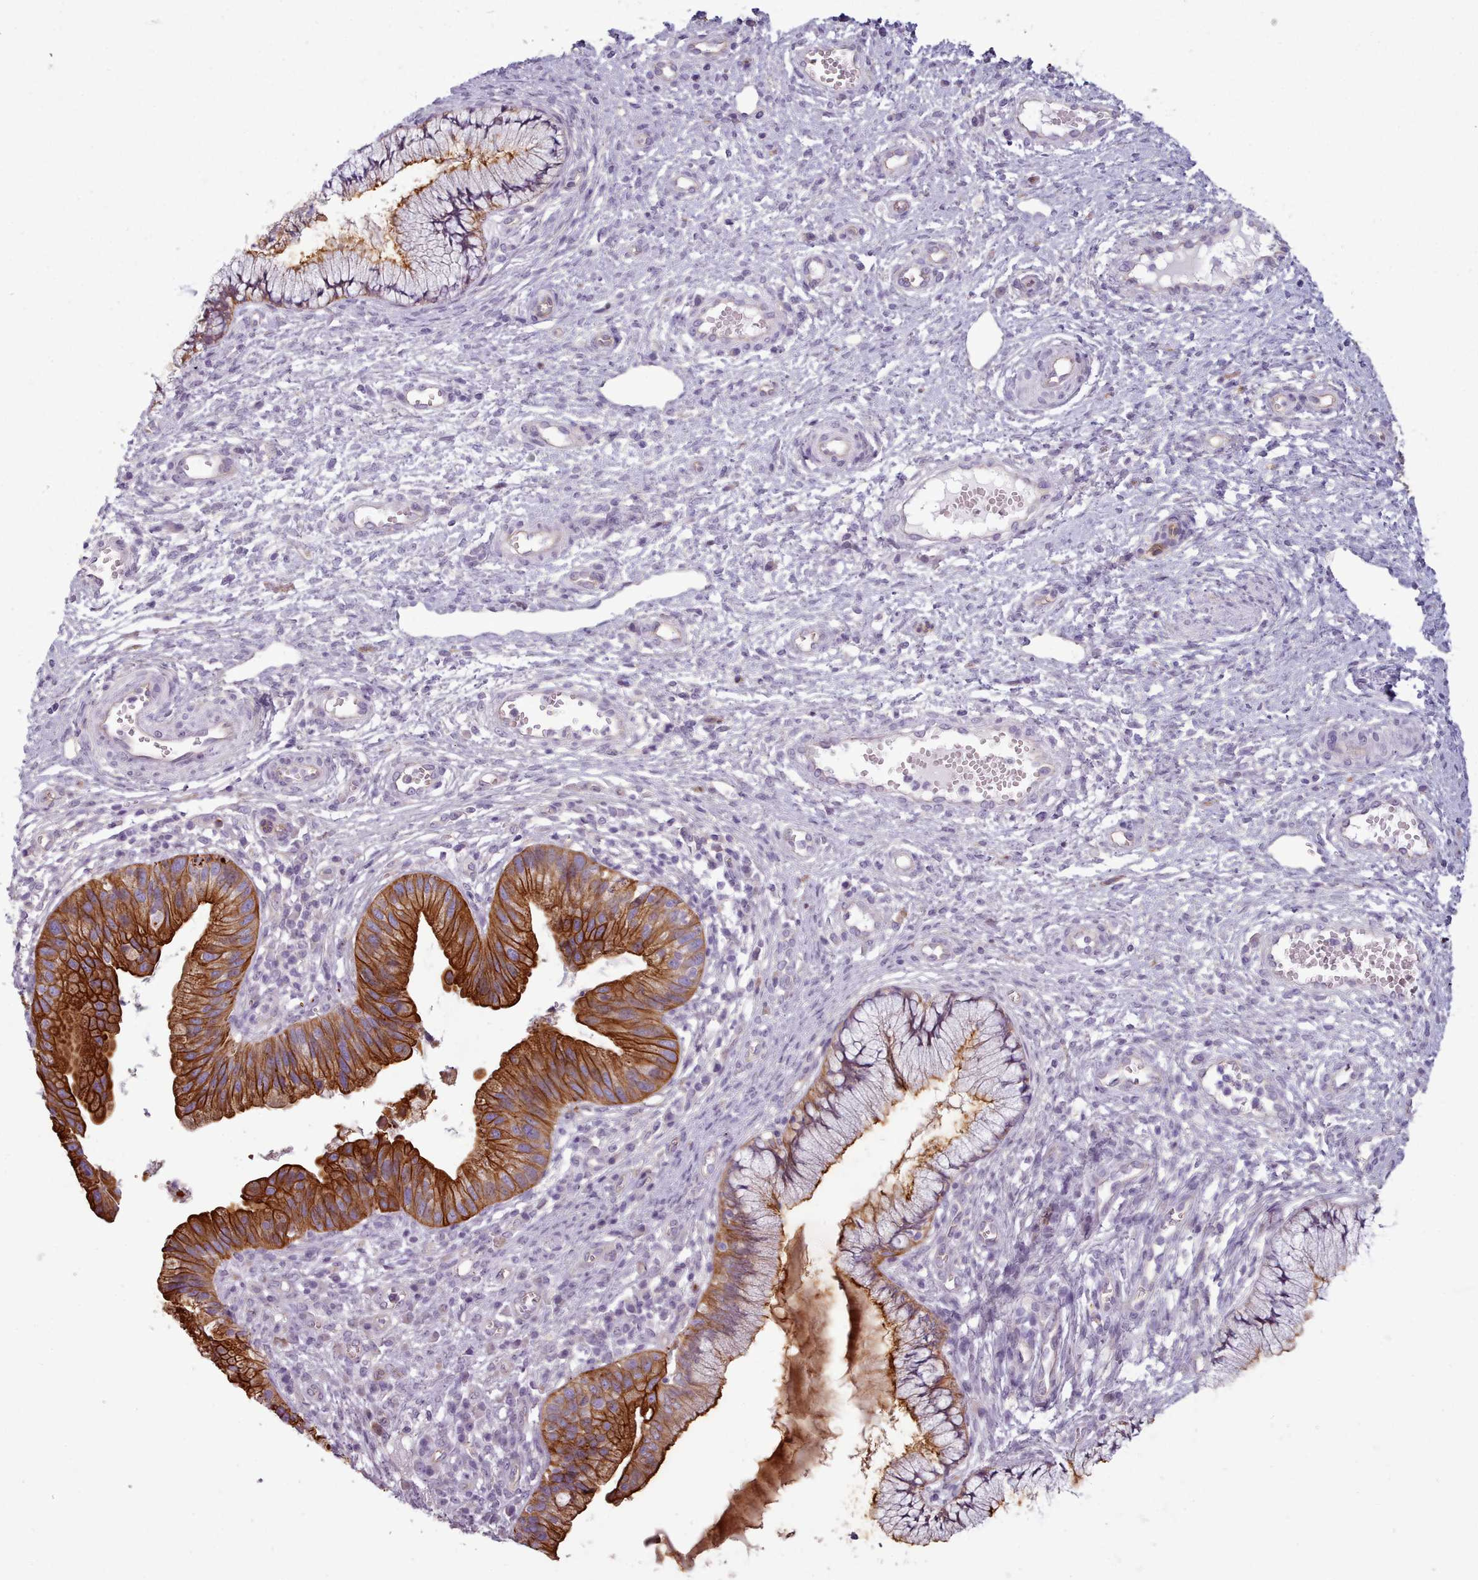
{"staining": {"intensity": "strong", "quantity": ">75%", "location": "cytoplasmic/membranous"}, "tissue": "cervical cancer", "cell_type": "Tumor cells", "image_type": "cancer", "snomed": [{"axis": "morphology", "description": "Adenocarcinoma, NOS"}, {"axis": "topography", "description": "Cervix"}], "caption": "This is an image of immunohistochemistry (IHC) staining of cervical cancer, which shows strong positivity in the cytoplasmic/membranous of tumor cells.", "gene": "PLD4", "patient": {"sex": "female", "age": 34}}